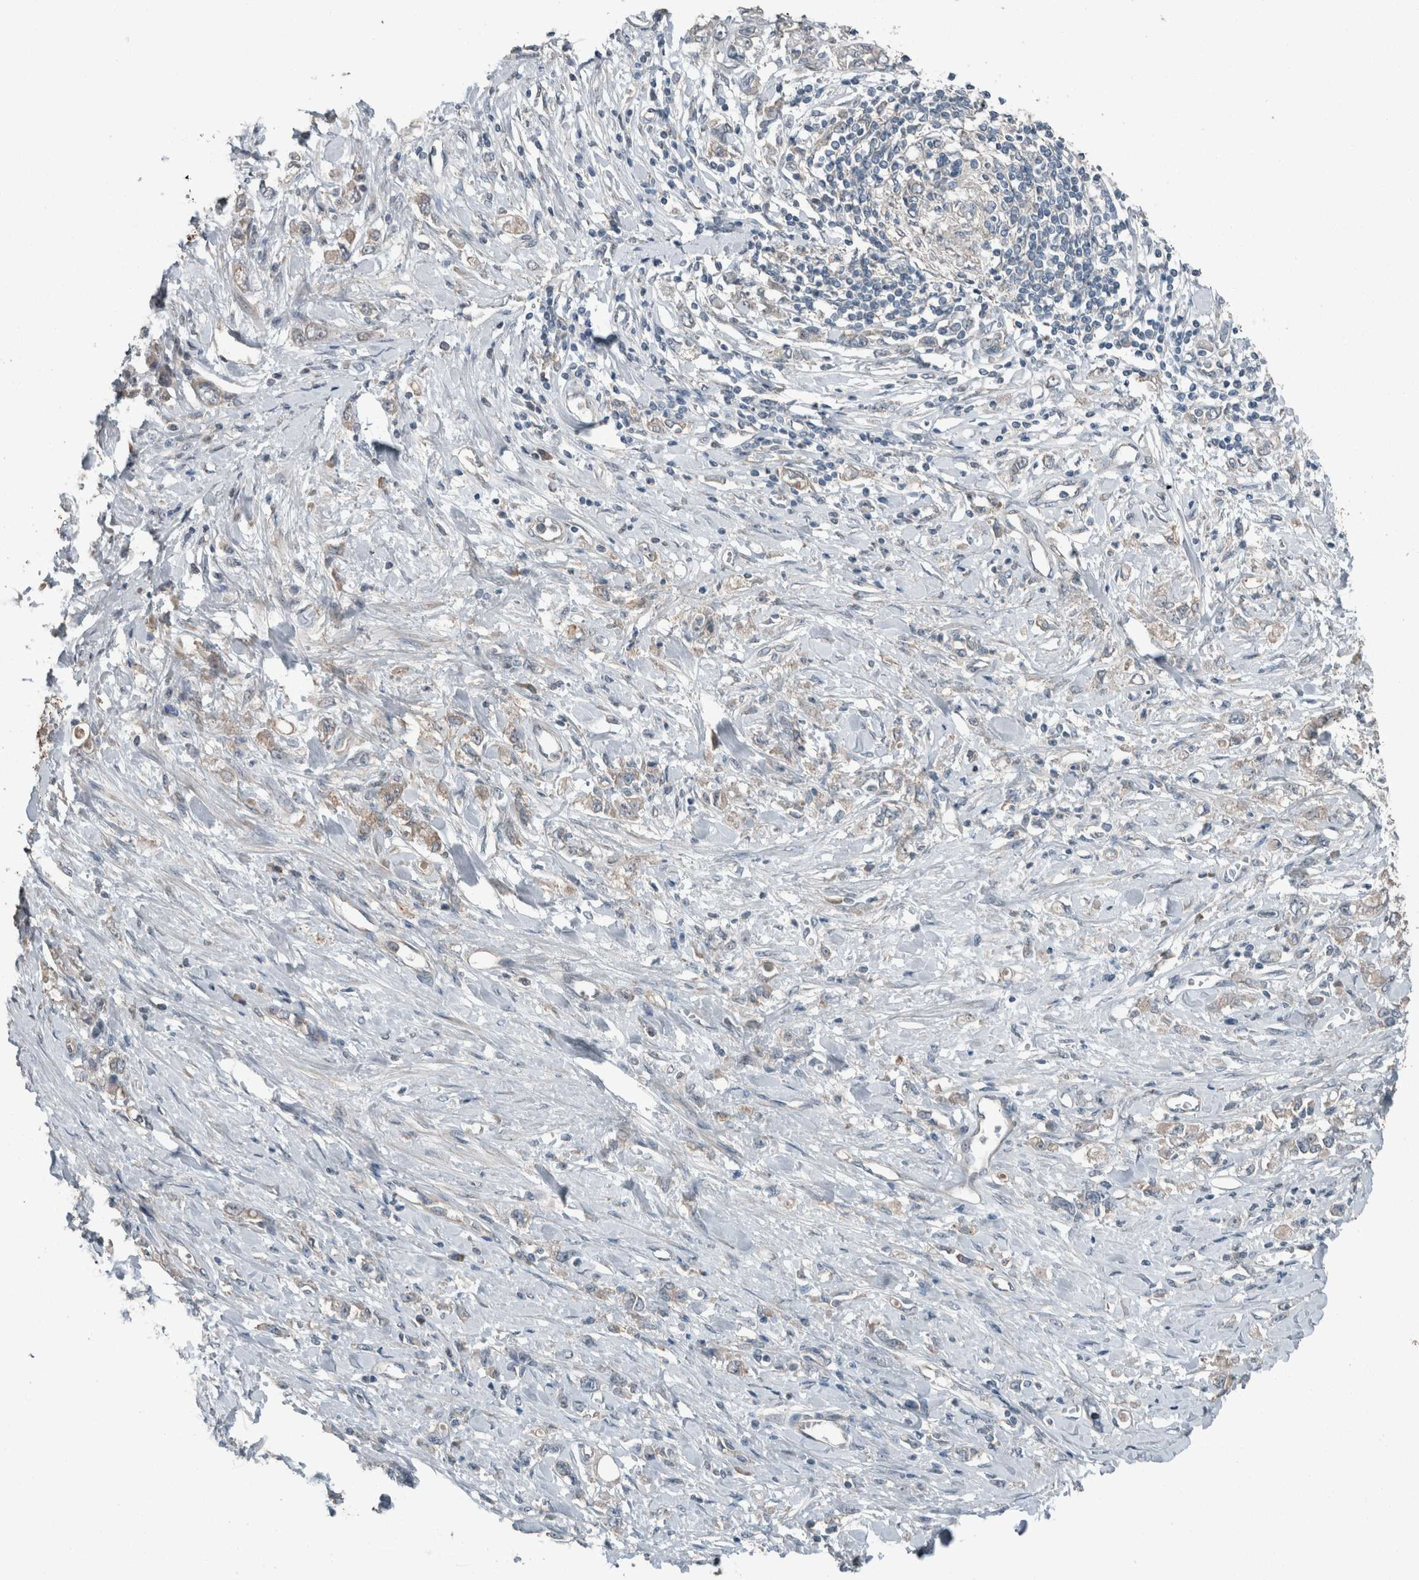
{"staining": {"intensity": "weak", "quantity": "25%-75%", "location": "cytoplasmic/membranous"}, "tissue": "stomach cancer", "cell_type": "Tumor cells", "image_type": "cancer", "snomed": [{"axis": "morphology", "description": "Adenocarcinoma, NOS"}, {"axis": "topography", "description": "Stomach"}], "caption": "The photomicrograph shows a brown stain indicating the presence of a protein in the cytoplasmic/membranous of tumor cells in stomach cancer.", "gene": "KNTC1", "patient": {"sex": "female", "age": 76}}